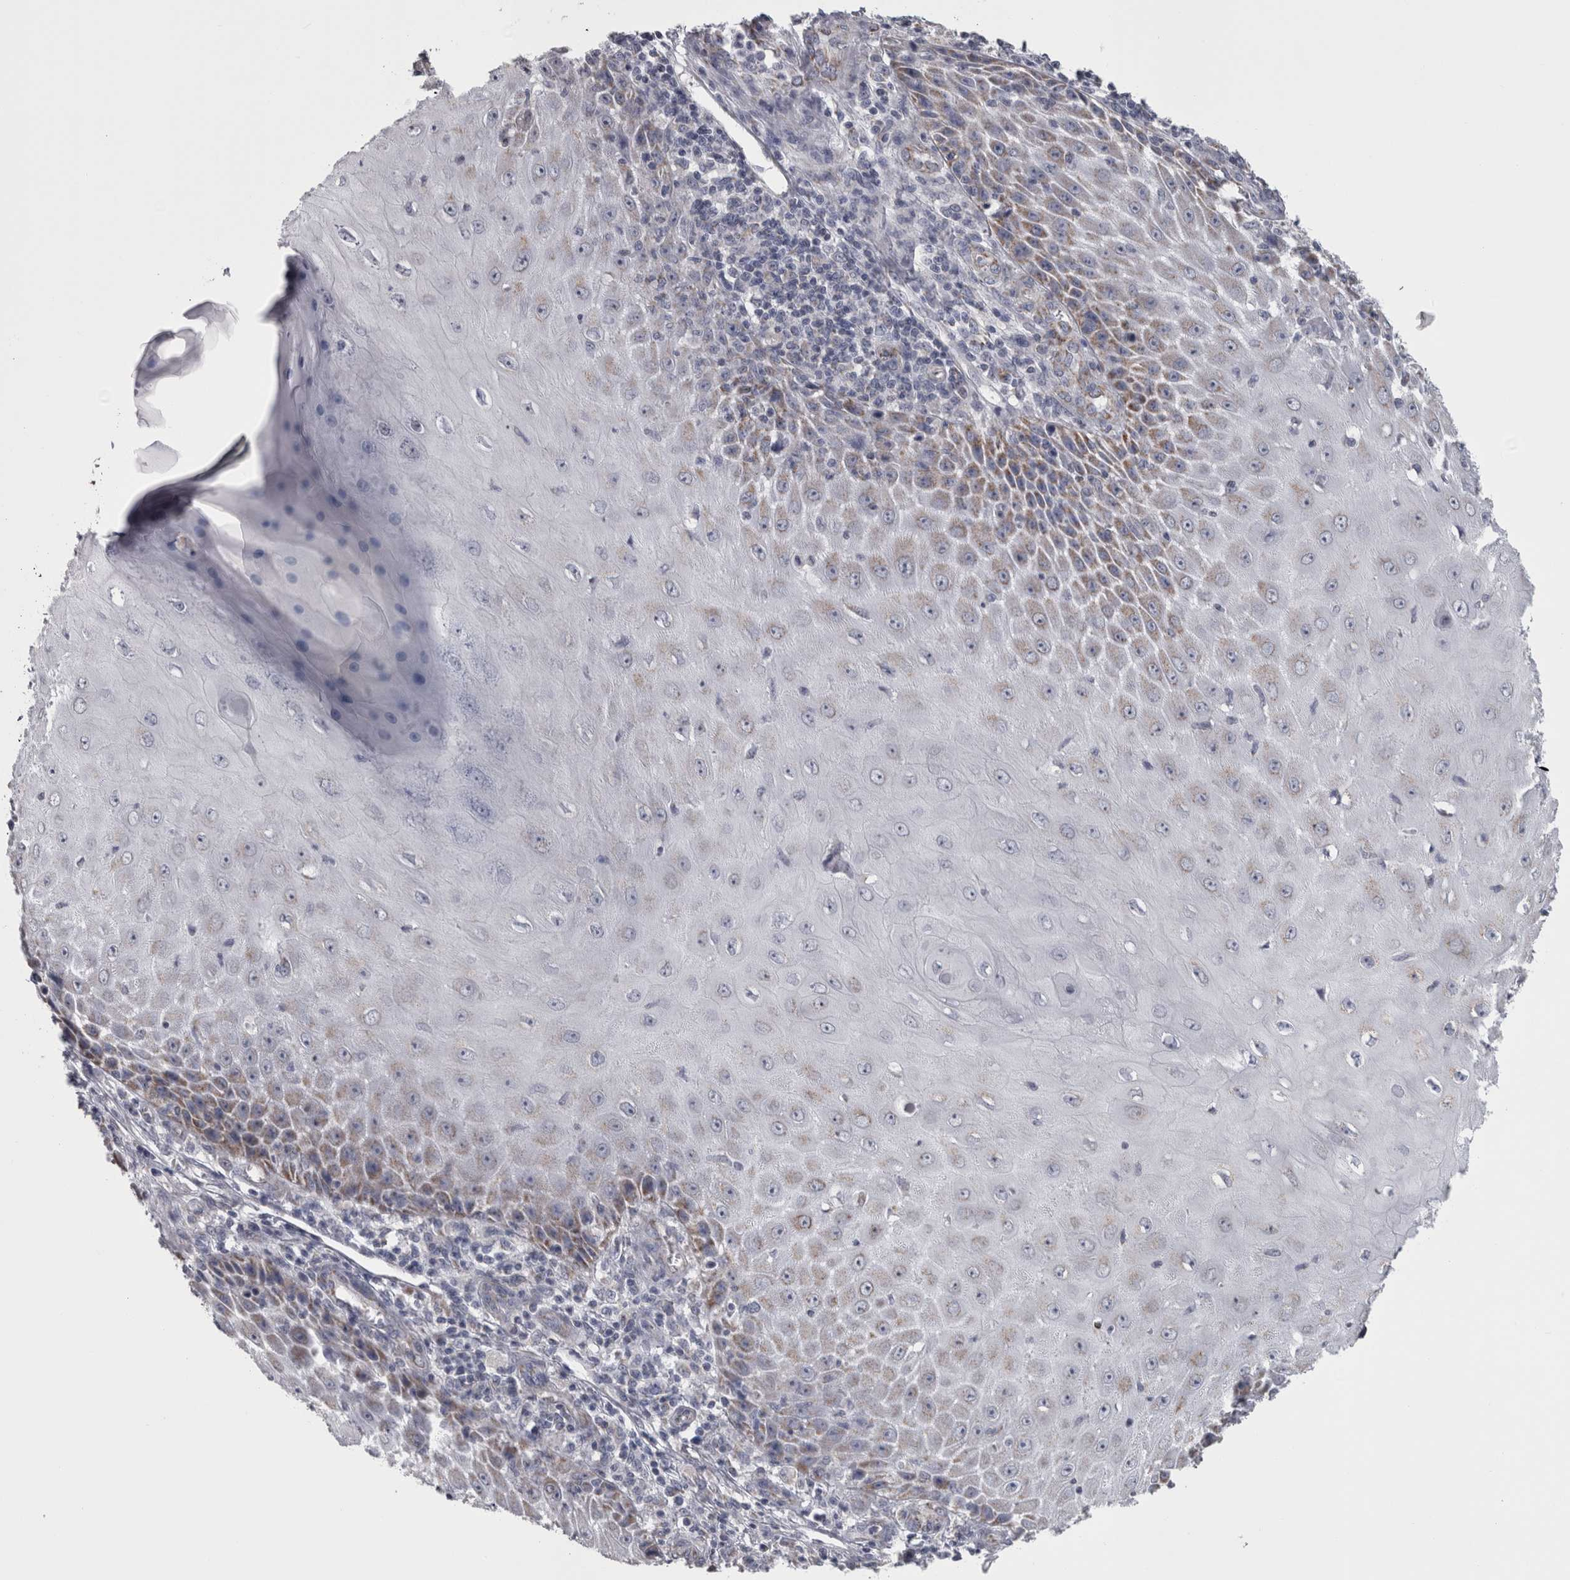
{"staining": {"intensity": "moderate", "quantity": "25%-75%", "location": "cytoplasmic/membranous"}, "tissue": "skin cancer", "cell_type": "Tumor cells", "image_type": "cancer", "snomed": [{"axis": "morphology", "description": "Squamous cell carcinoma, NOS"}, {"axis": "topography", "description": "Skin"}], "caption": "A medium amount of moderate cytoplasmic/membranous staining is present in approximately 25%-75% of tumor cells in squamous cell carcinoma (skin) tissue.", "gene": "DBT", "patient": {"sex": "female", "age": 73}}